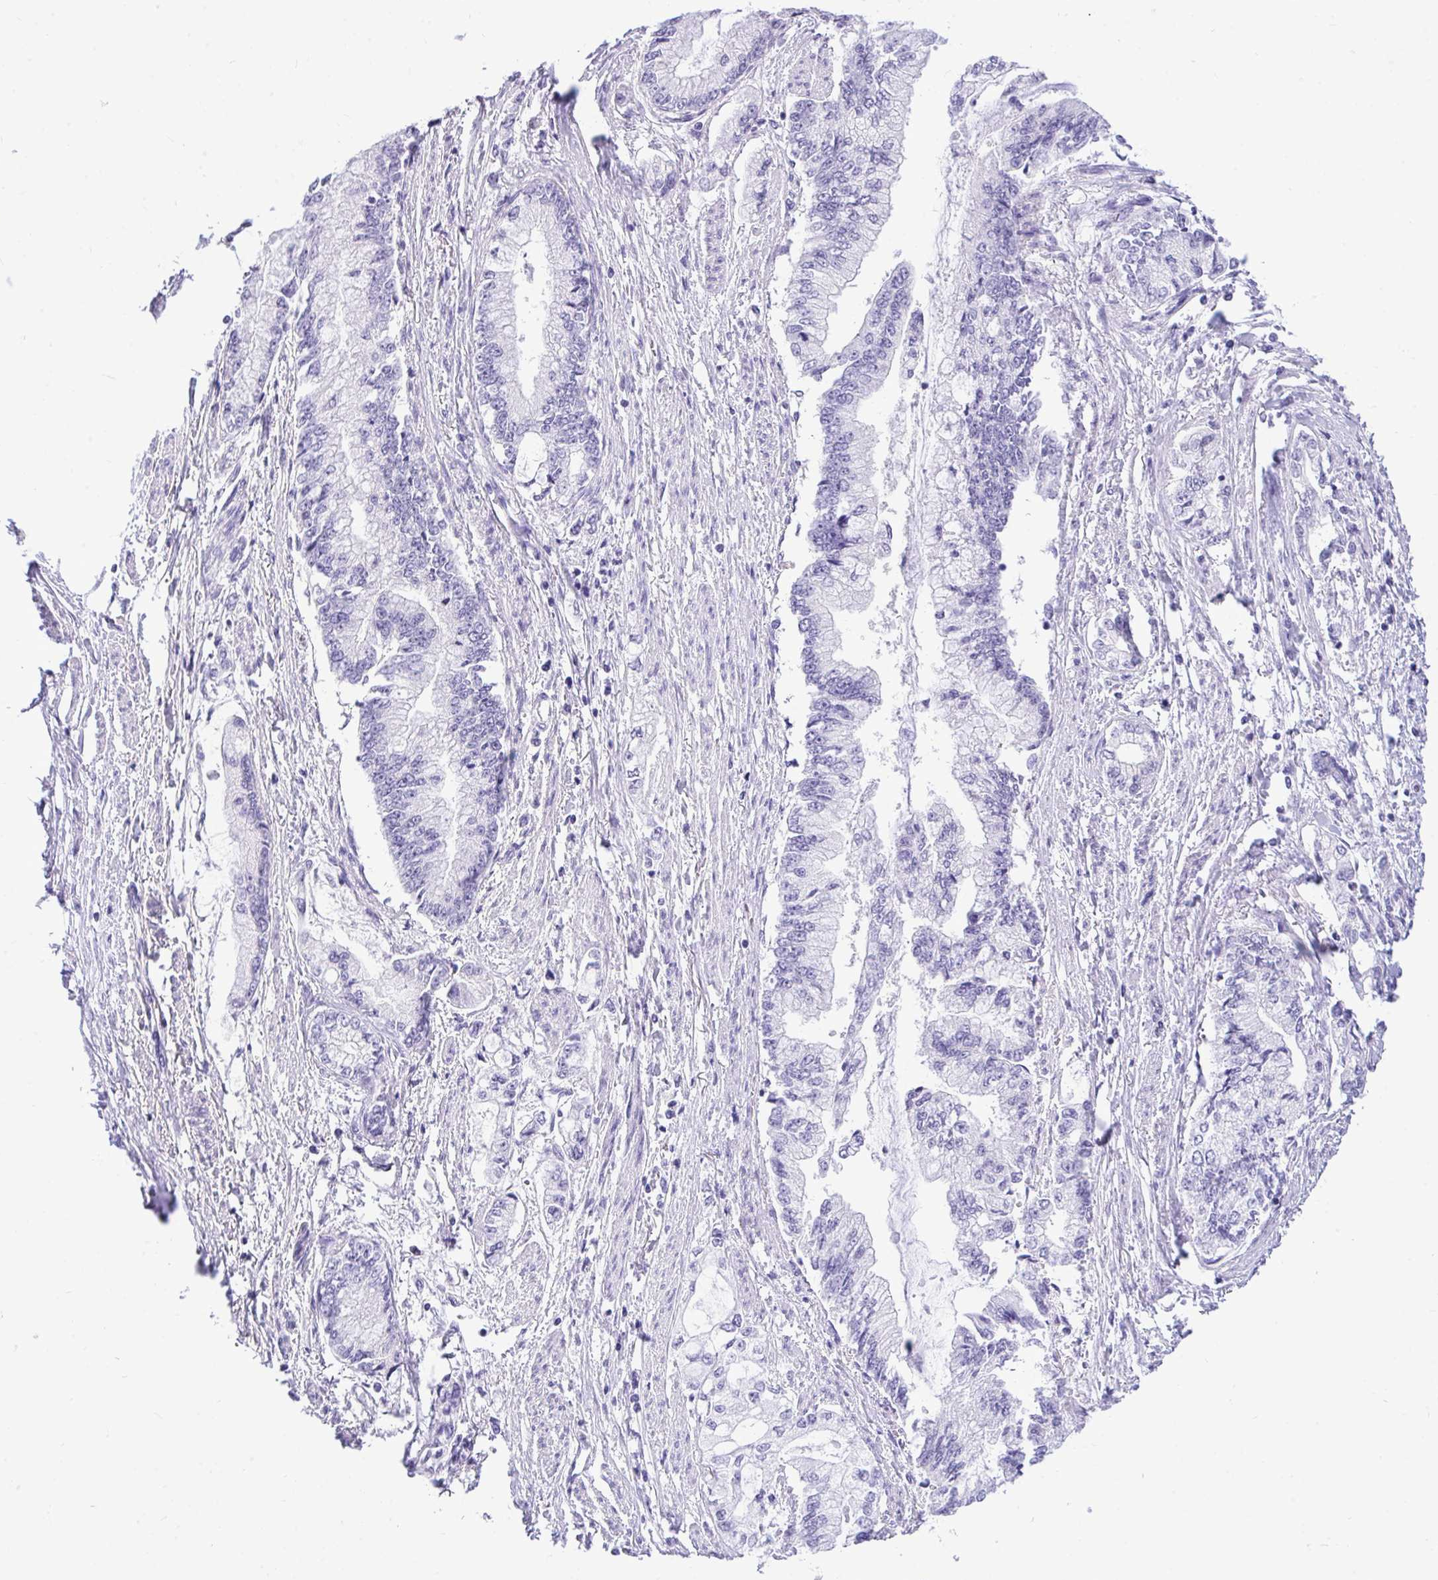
{"staining": {"intensity": "negative", "quantity": "none", "location": "none"}, "tissue": "stomach cancer", "cell_type": "Tumor cells", "image_type": "cancer", "snomed": [{"axis": "morphology", "description": "Adenocarcinoma, NOS"}, {"axis": "topography", "description": "Stomach, upper"}], "caption": "Immunohistochemical staining of adenocarcinoma (stomach) demonstrates no significant expression in tumor cells. (DAB IHC, high magnification).", "gene": "PRM2", "patient": {"sex": "female", "age": 74}}